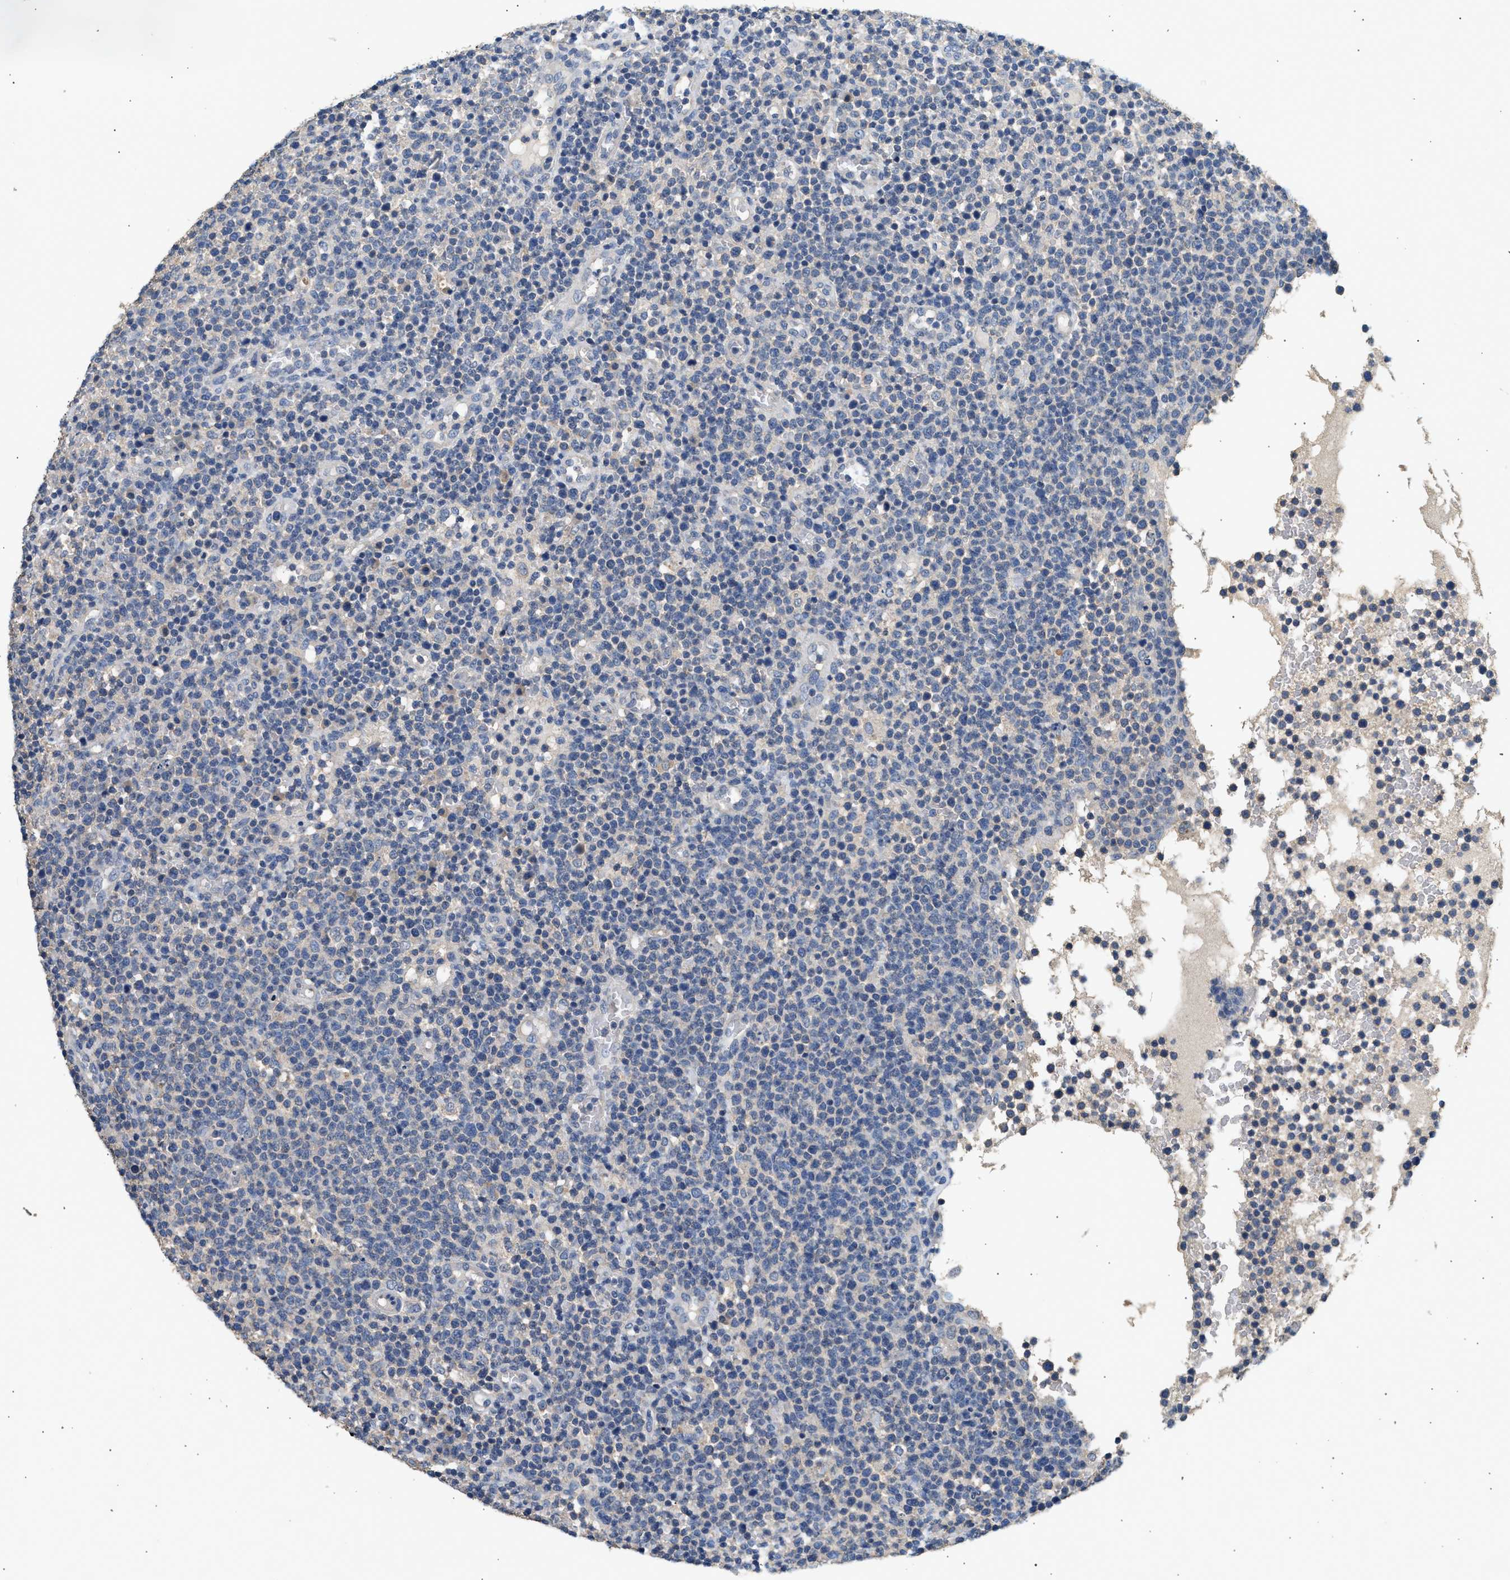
{"staining": {"intensity": "negative", "quantity": "none", "location": "none"}, "tissue": "lymphoma", "cell_type": "Tumor cells", "image_type": "cancer", "snomed": [{"axis": "morphology", "description": "Malignant lymphoma, non-Hodgkin's type, High grade"}, {"axis": "topography", "description": "Lymph node"}], "caption": "This is an immunohistochemistry image of human malignant lymphoma, non-Hodgkin's type (high-grade). There is no positivity in tumor cells.", "gene": "WDR31", "patient": {"sex": "male", "age": 61}}